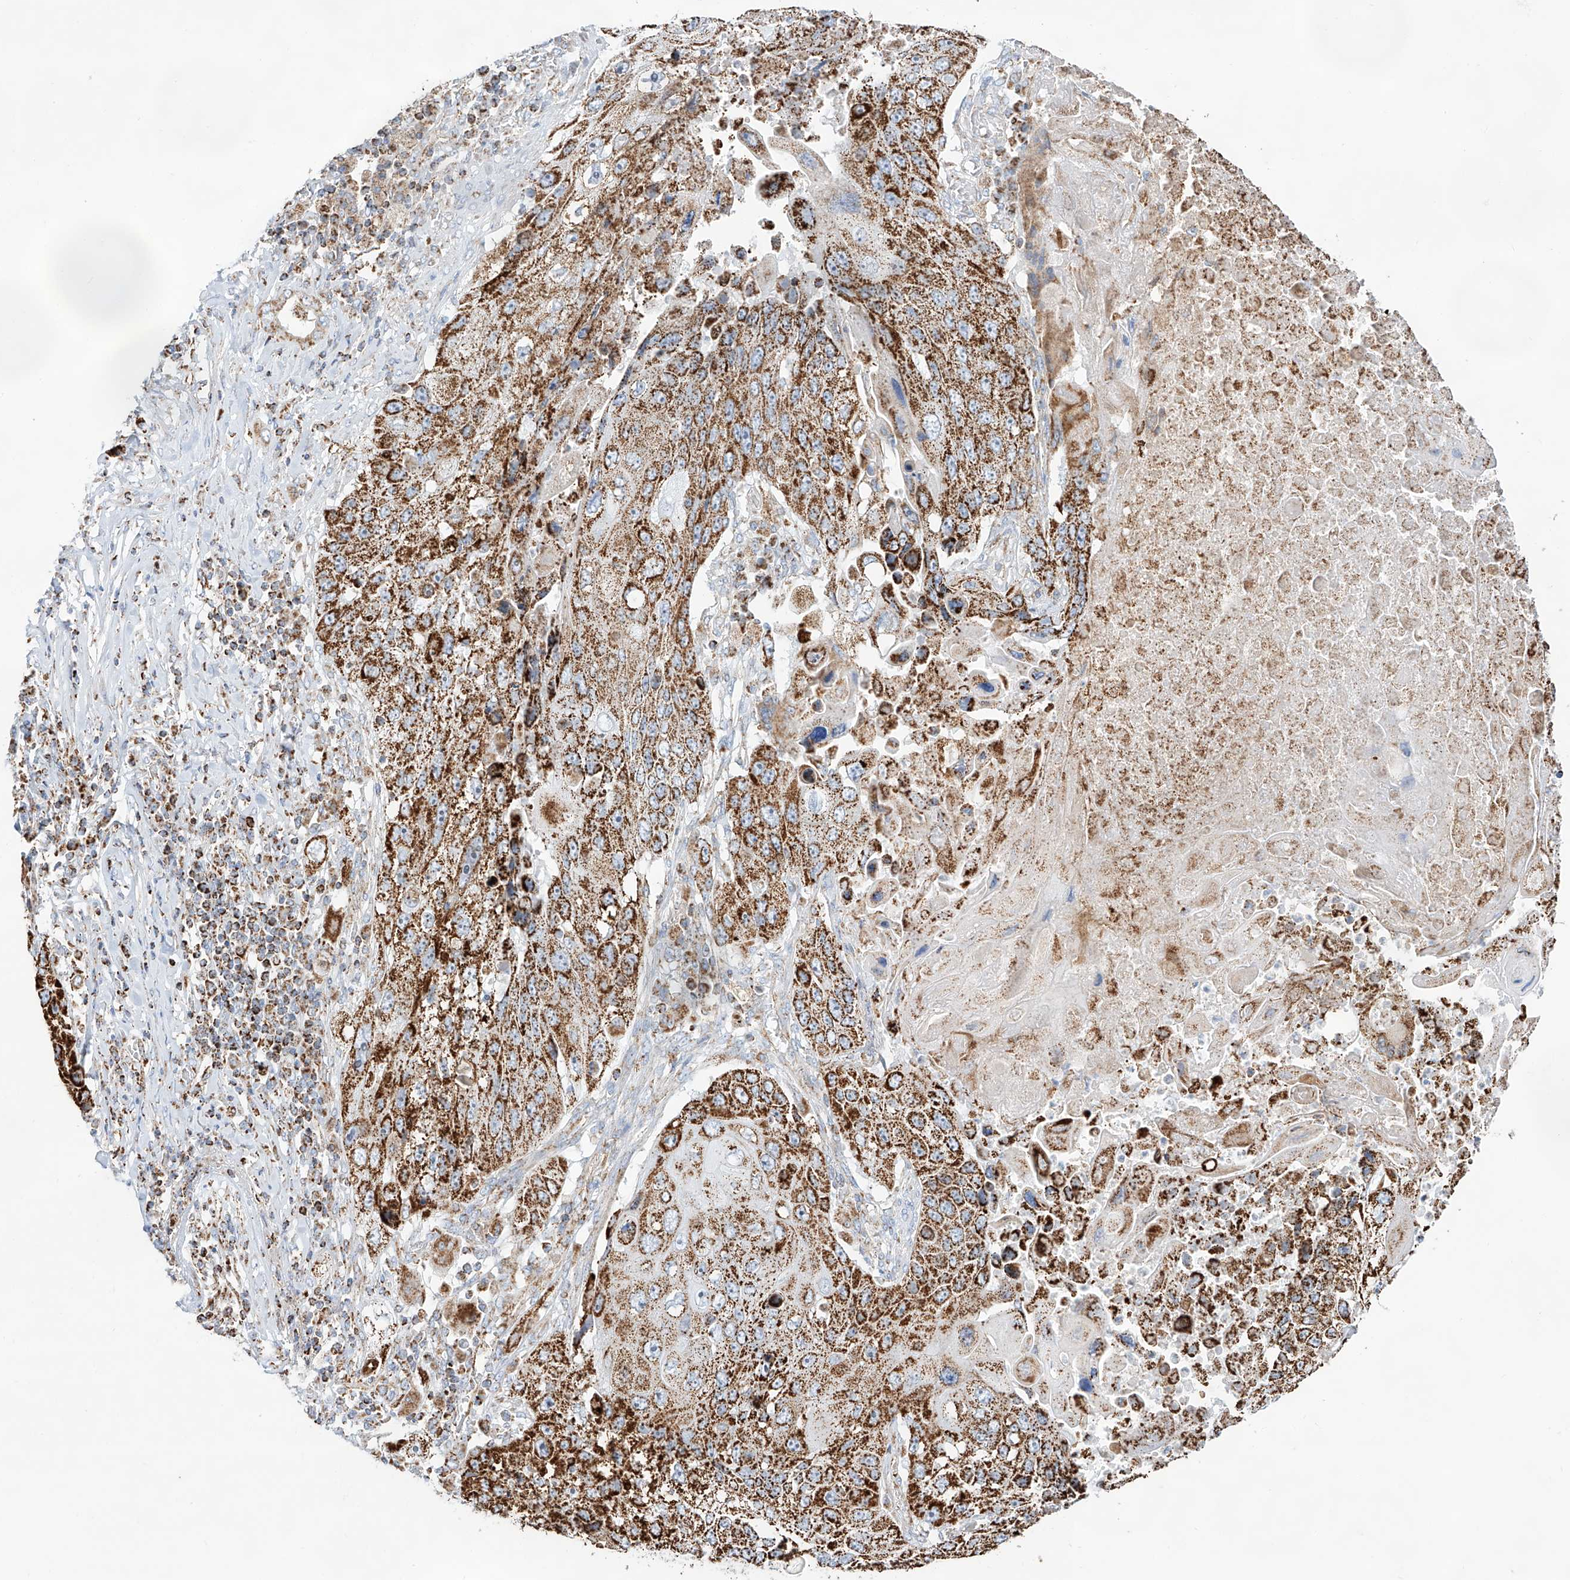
{"staining": {"intensity": "strong", "quantity": ">75%", "location": "cytoplasmic/membranous"}, "tissue": "lung cancer", "cell_type": "Tumor cells", "image_type": "cancer", "snomed": [{"axis": "morphology", "description": "Squamous cell carcinoma, NOS"}, {"axis": "topography", "description": "Lung"}], "caption": "High-magnification brightfield microscopy of squamous cell carcinoma (lung) stained with DAB (3,3'-diaminobenzidine) (brown) and counterstained with hematoxylin (blue). tumor cells exhibit strong cytoplasmic/membranous positivity is seen in about>75% of cells.", "gene": "TTC27", "patient": {"sex": "male", "age": 61}}